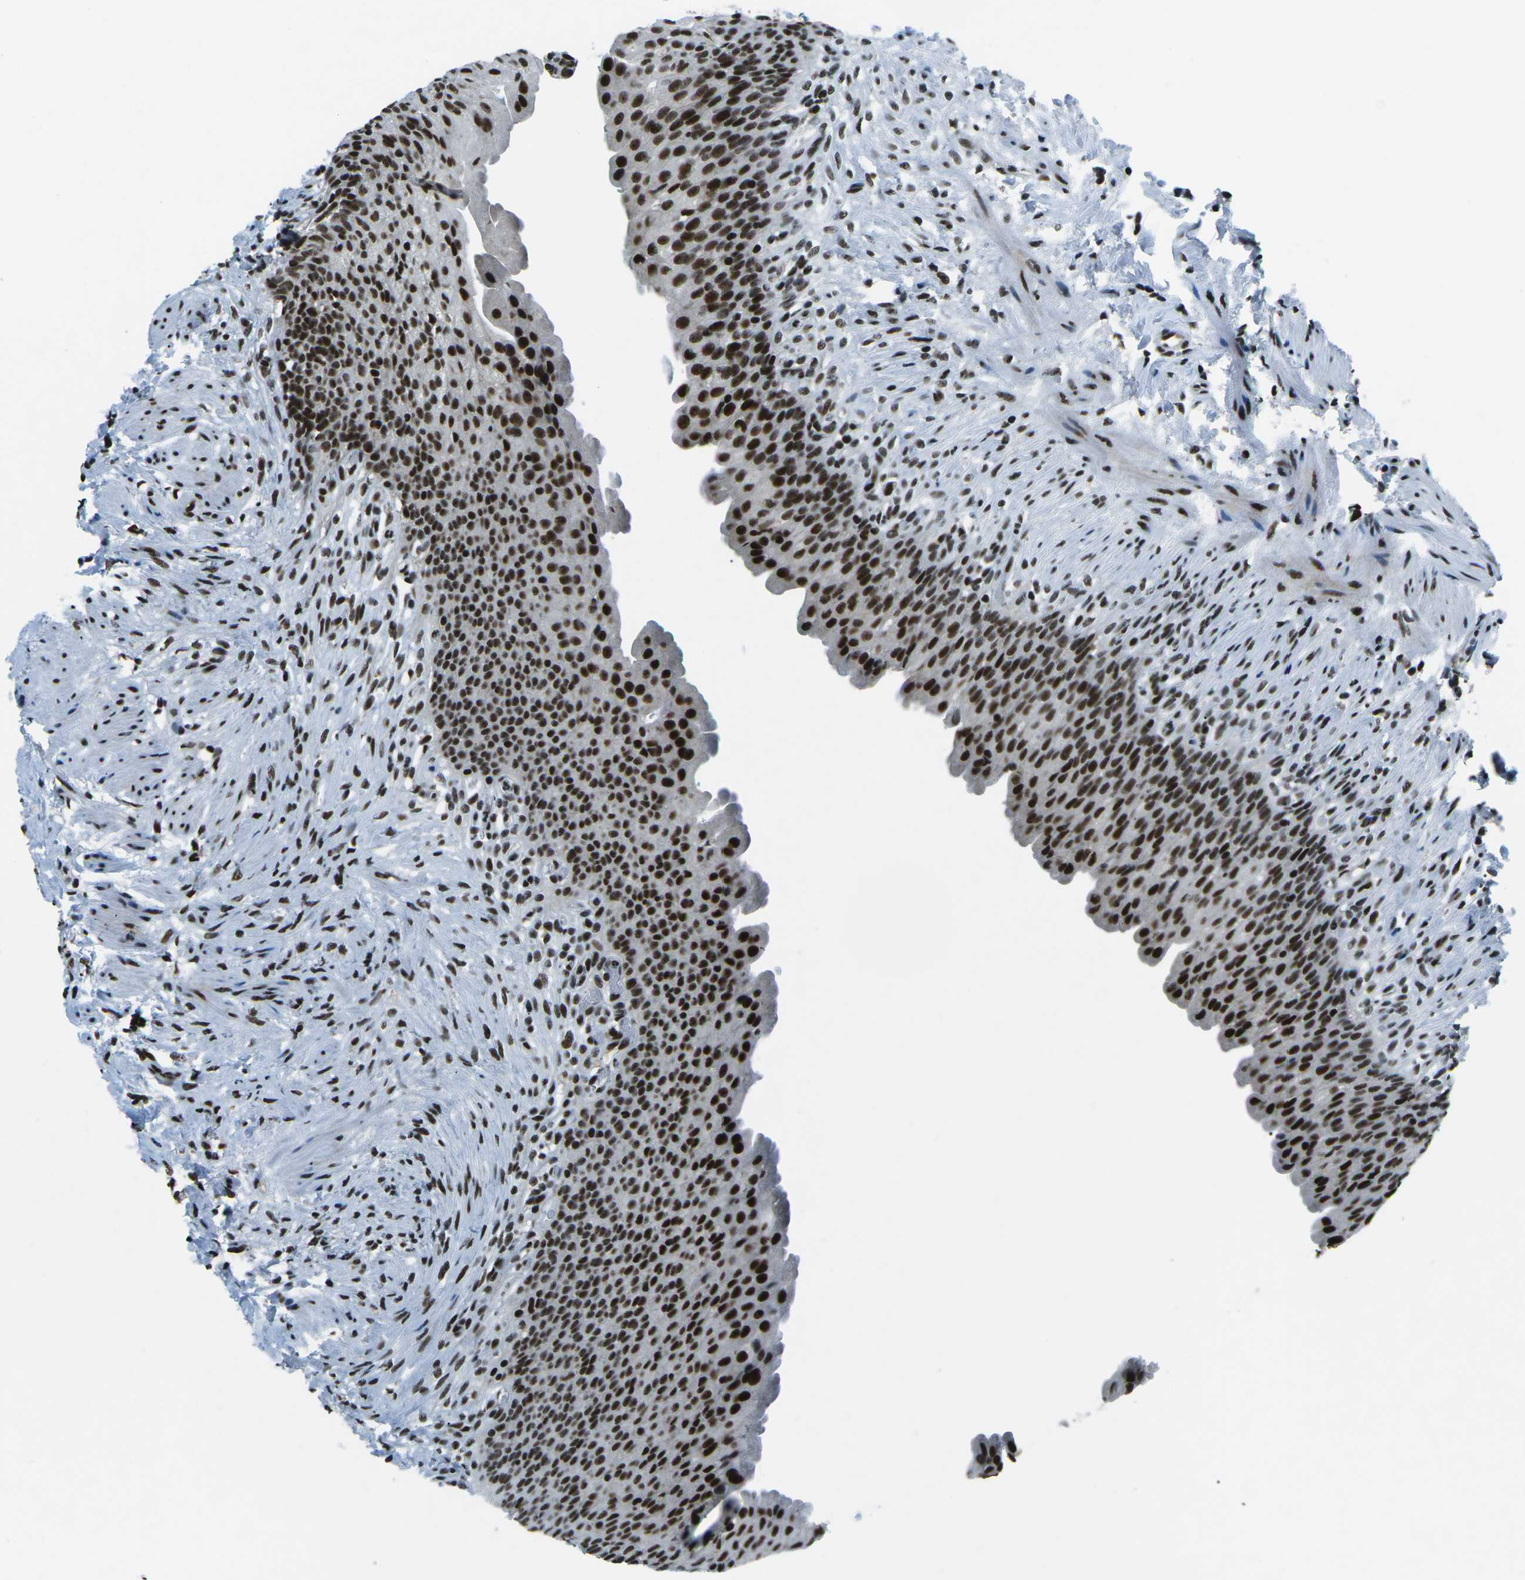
{"staining": {"intensity": "strong", "quantity": ">75%", "location": "nuclear"}, "tissue": "urinary bladder", "cell_type": "Urothelial cells", "image_type": "normal", "snomed": [{"axis": "morphology", "description": "Normal tissue, NOS"}, {"axis": "topography", "description": "Urinary bladder"}], "caption": "Strong nuclear expression for a protein is present in approximately >75% of urothelial cells of unremarkable urinary bladder using IHC.", "gene": "RBL2", "patient": {"sex": "female", "age": 79}}